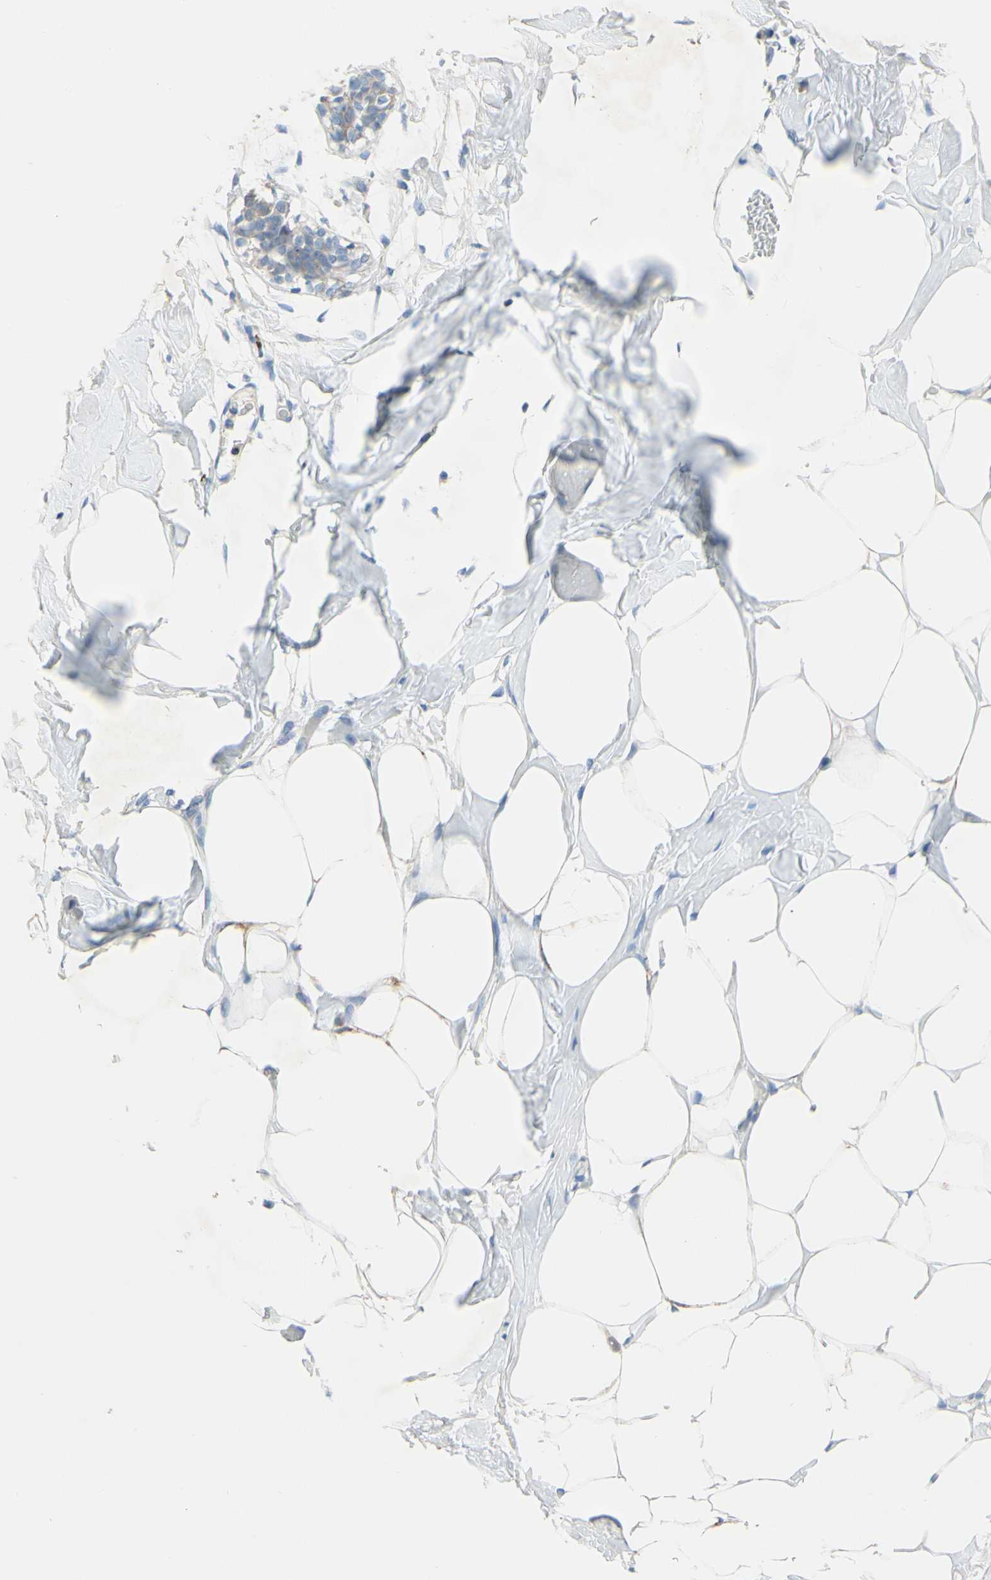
{"staining": {"intensity": "weak", "quantity": "<25%", "location": "cytoplasmic/membranous"}, "tissue": "adipose tissue", "cell_type": "Adipocytes", "image_type": "normal", "snomed": [{"axis": "morphology", "description": "Normal tissue, NOS"}, {"axis": "topography", "description": "Breast"}, {"axis": "topography", "description": "Adipose tissue"}], "caption": "High magnification brightfield microscopy of benign adipose tissue stained with DAB (3,3'-diaminobenzidine) (brown) and counterstained with hematoxylin (blue): adipocytes show no significant positivity. (Immunohistochemistry (ihc), brightfield microscopy, high magnification).", "gene": "ACADL", "patient": {"sex": "female", "age": 25}}